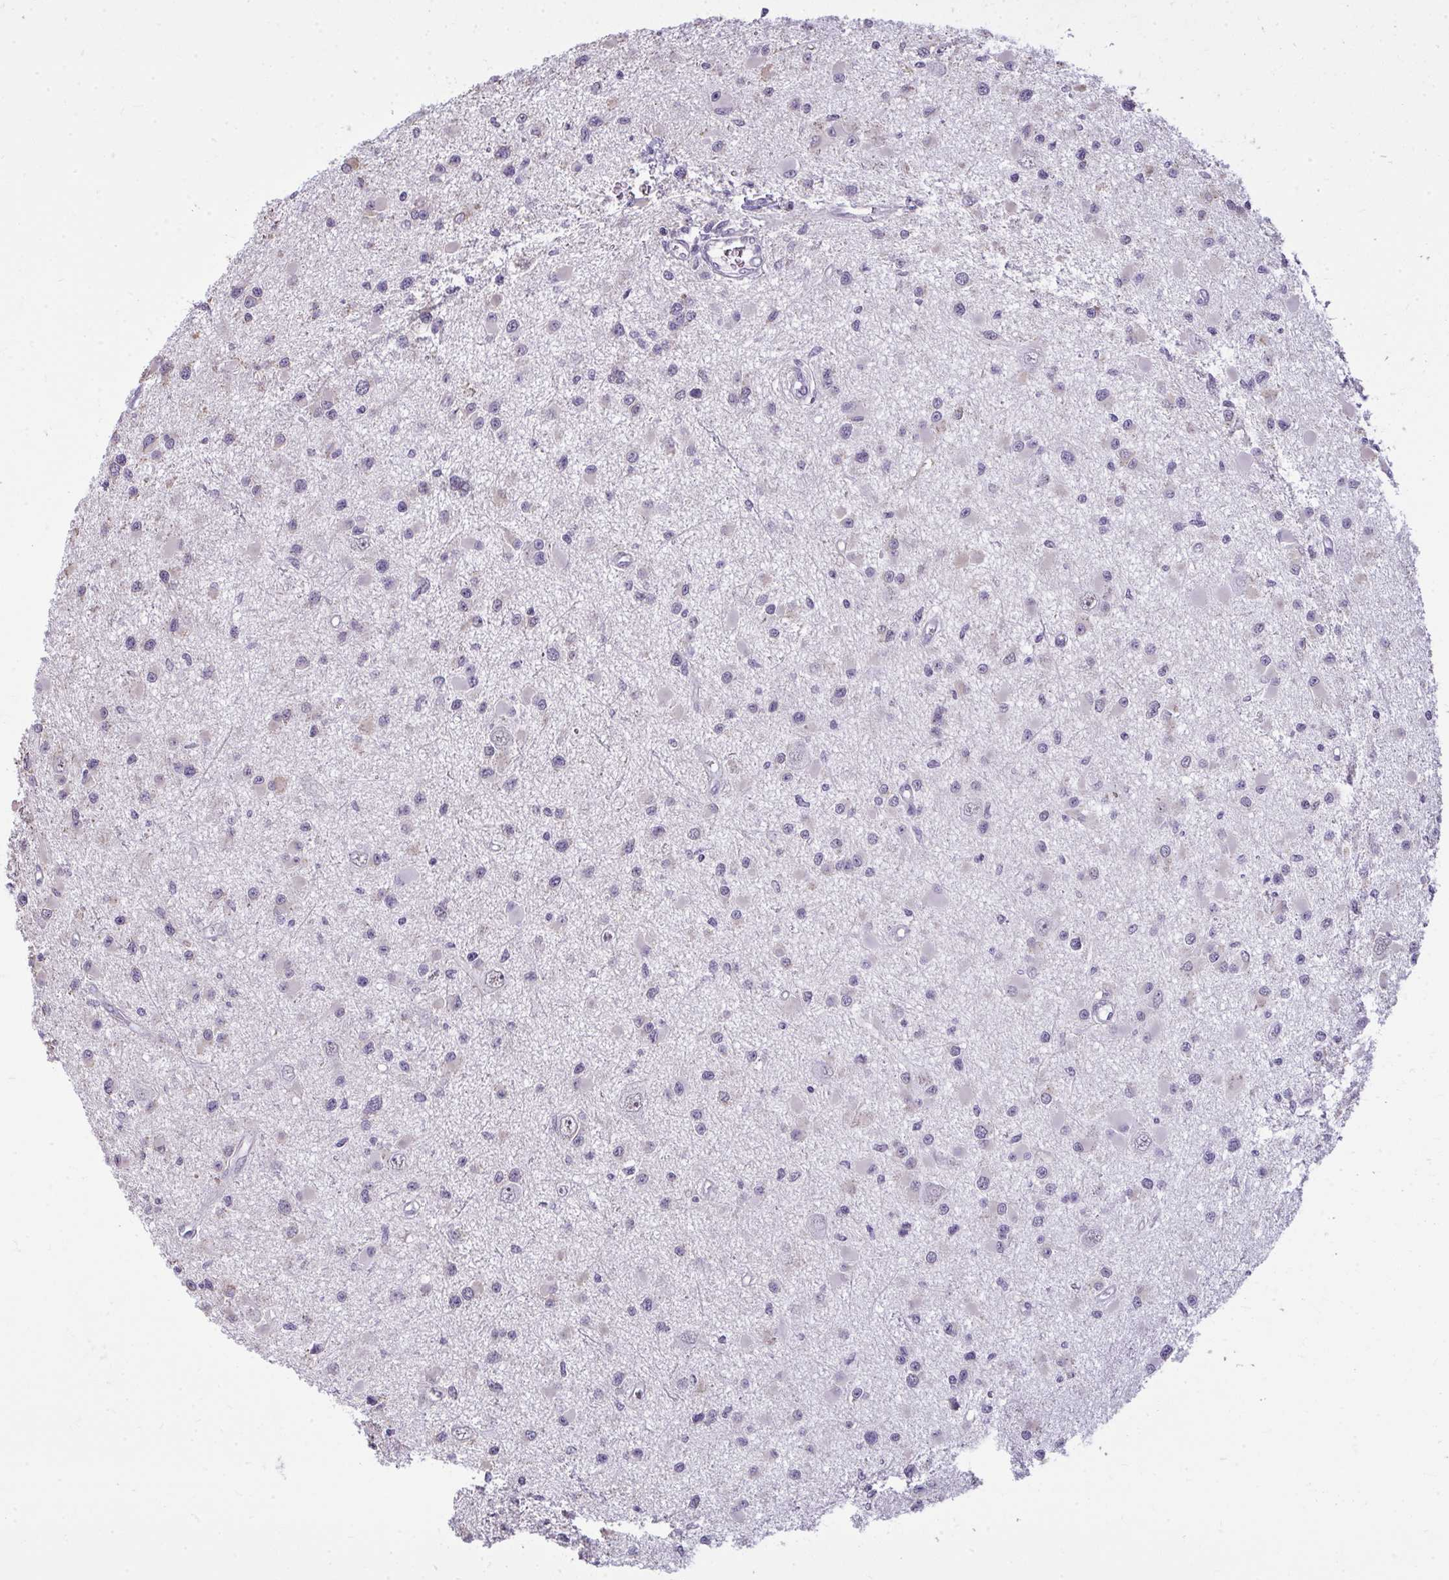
{"staining": {"intensity": "negative", "quantity": "none", "location": "none"}, "tissue": "glioma", "cell_type": "Tumor cells", "image_type": "cancer", "snomed": [{"axis": "morphology", "description": "Glioma, malignant, High grade"}, {"axis": "topography", "description": "Brain"}], "caption": "This is a histopathology image of immunohistochemistry staining of malignant glioma (high-grade), which shows no expression in tumor cells.", "gene": "NPPA", "patient": {"sex": "male", "age": 54}}